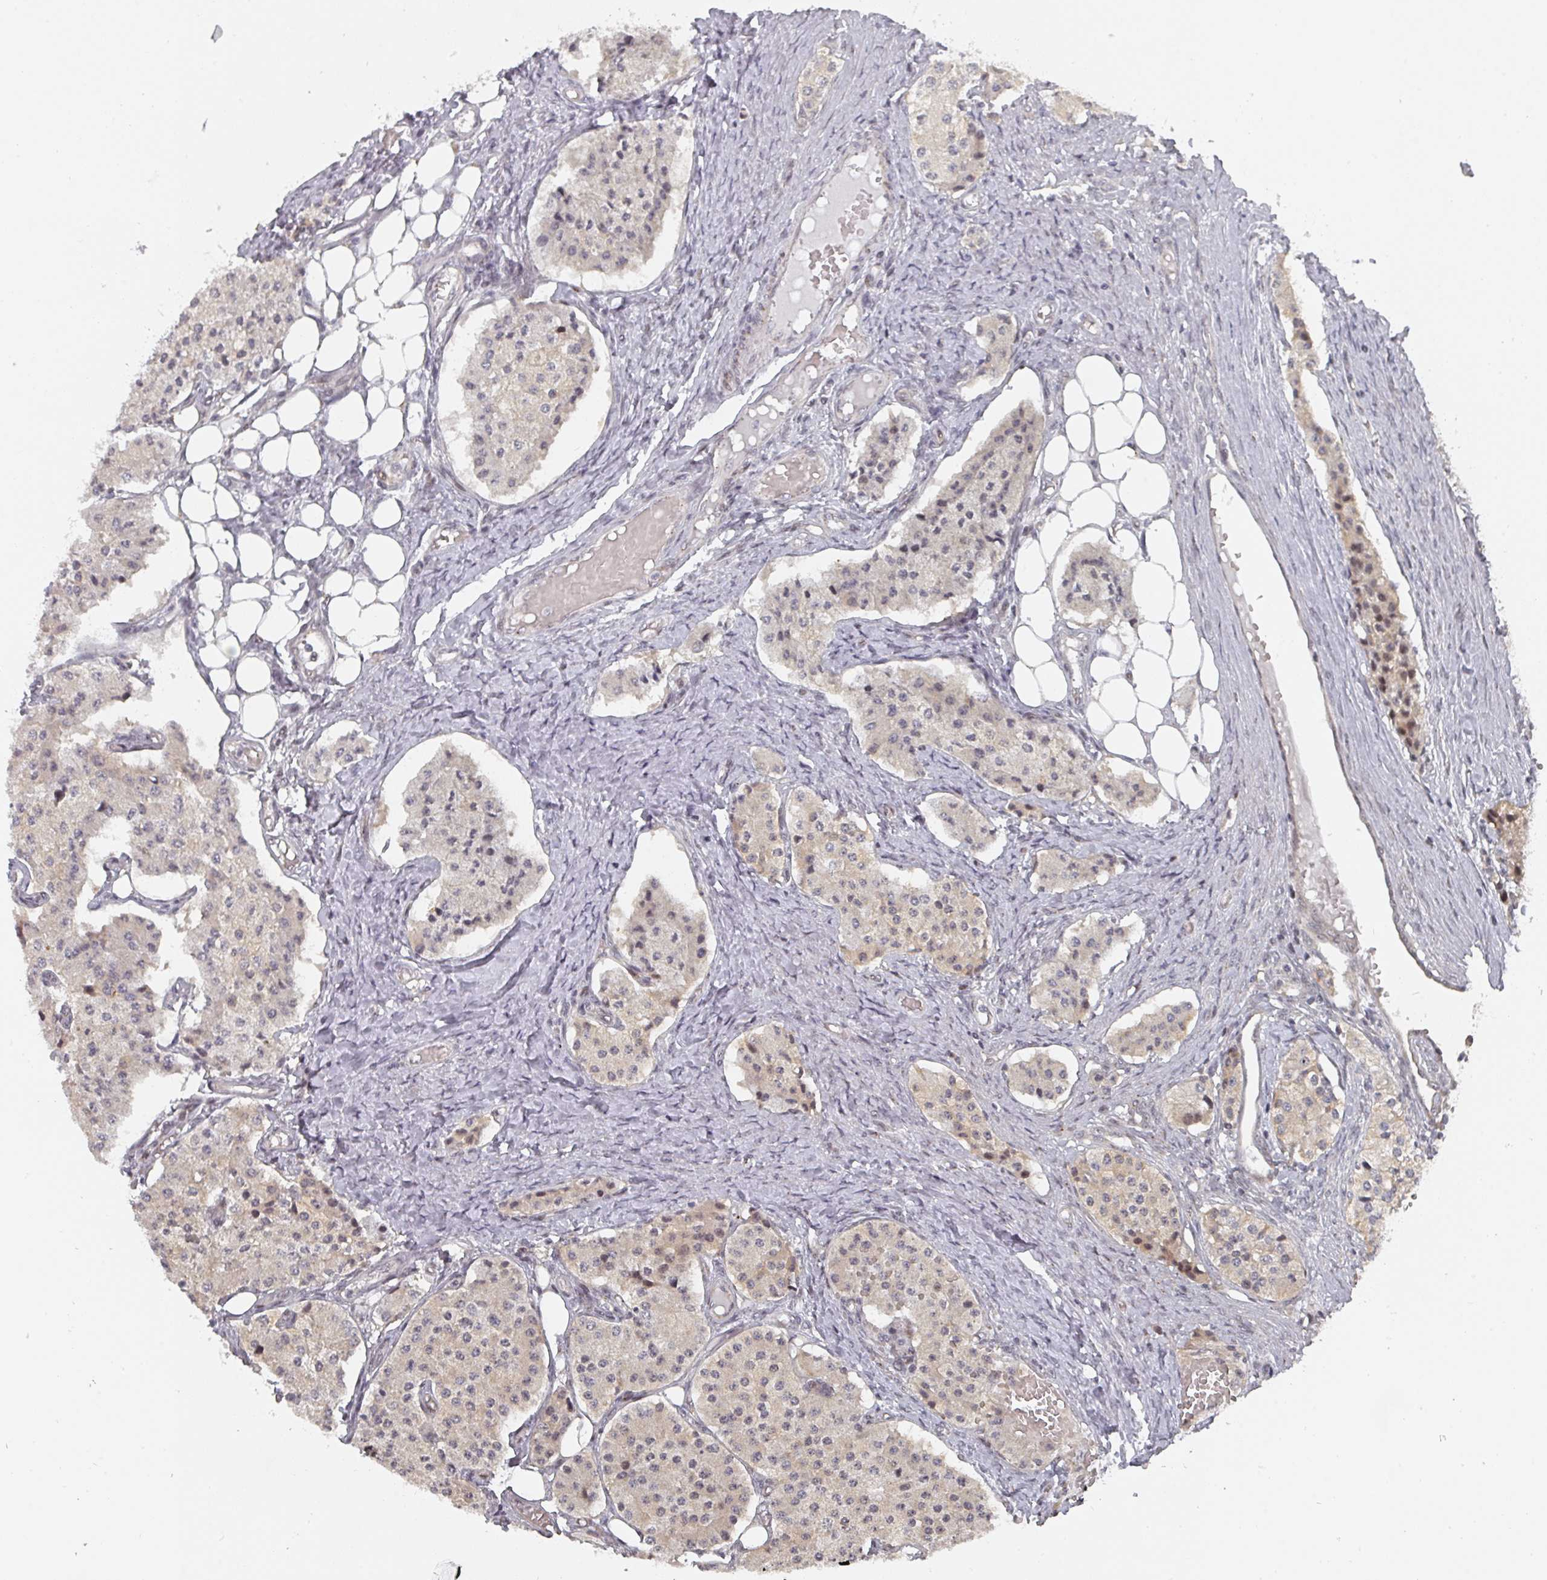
{"staining": {"intensity": "weak", "quantity": ">75%", "location": "cytoplasmic/membranous,nuclear"}, "tissue": "carcinoid", "cell_type": "Tumor cells", "image_type": "cancer", "snomed": [{"axis": "morphology", "description": "Carcinoid, malignant, NOS"}, {"axis": "topography", "description": "Colon"}], "caption": "IHC photomicrograph of carcinoid (malignant) stained for a protein (brown), which displays low levels of weak cytoplasmic/membranous and nuclear expression in about >75% of tumor cells.", "gene": "KIF1C", "patient": {"sex": "female", "age": 52}}